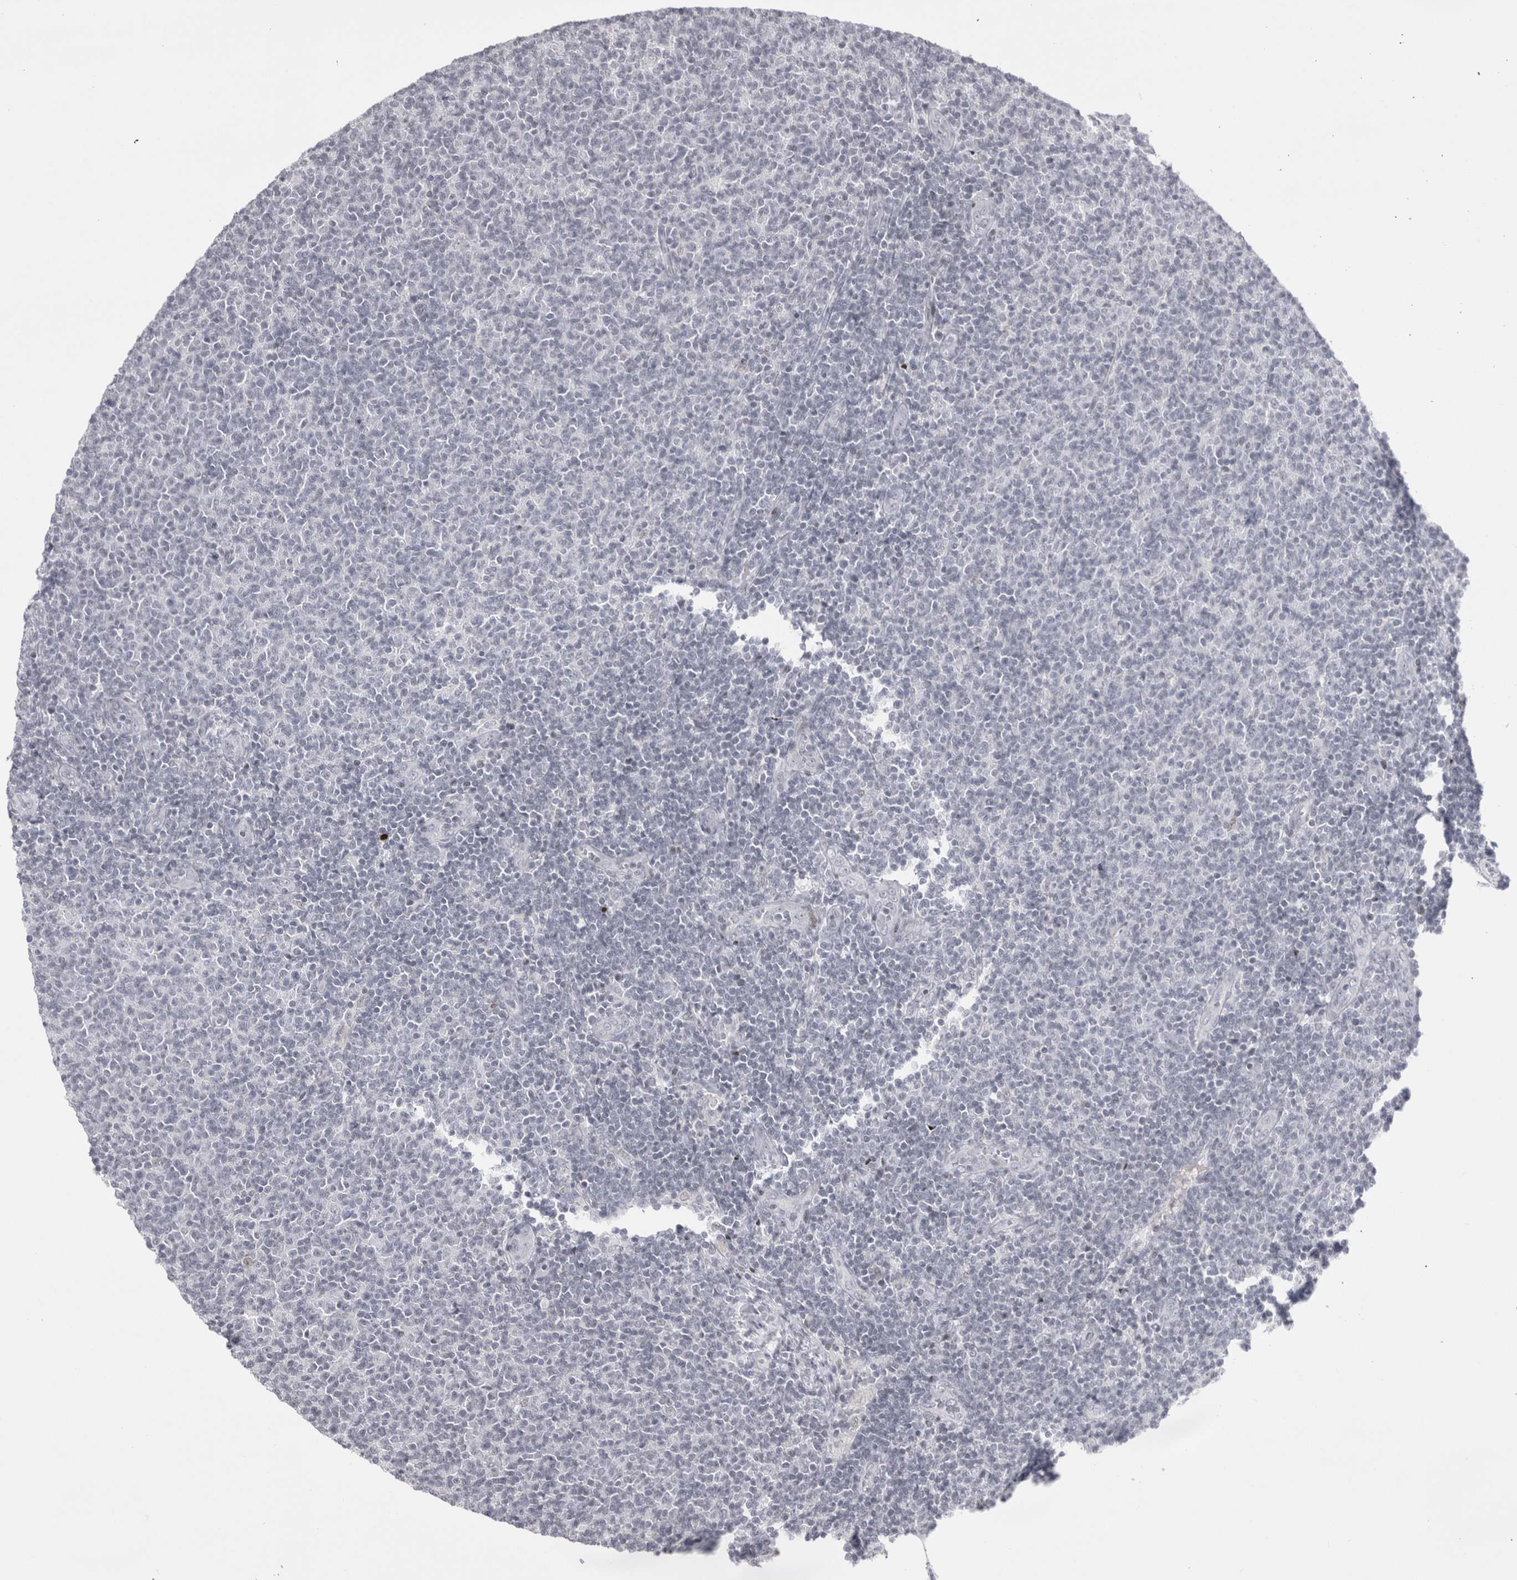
{"staining": {"intensity": "negative", "quantity": "none", "location": "none"}, "tissue": "lymphoma", "cell_type": "Tumor cells", "image_type": "cancer", "snomed": [{"axis": "morphology", "description": "Malignant lymphoma, non-Hodgkin's type, Low grade"}, {"axis": "topography", "description": "Lymph node"}], "caption": "IHC of low-grade malignant lymphoma, non-Hodgkin's type reveals no expression in tumor cells. (Immunohistochemistry, brightfield microscopy, high magnification).", "gene": "FNDC8", "patient": {"sex": "male", "age": 66}}